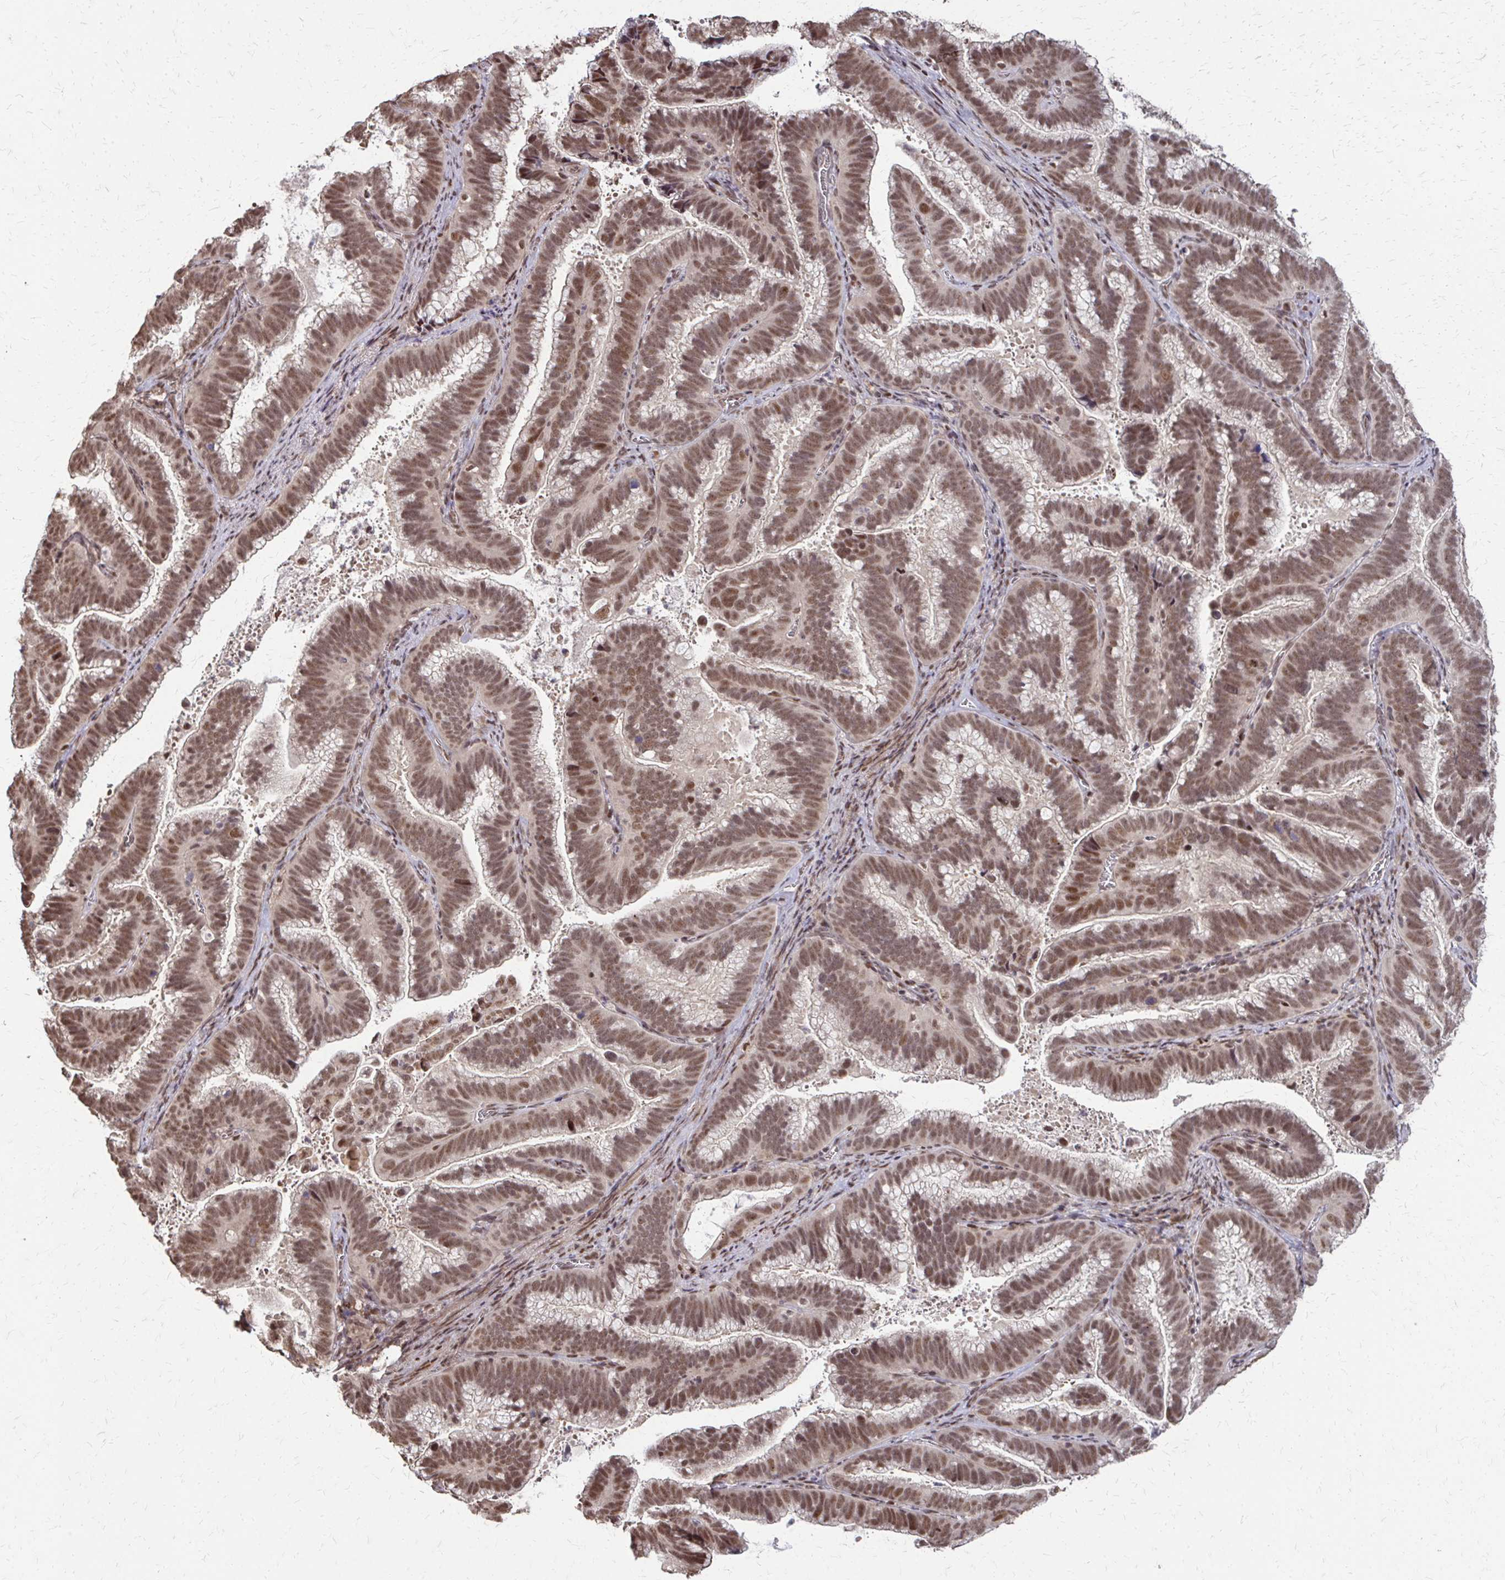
{"staining": {"intensity": "moderate", "quantity": ">75%", "location": "nuclear"}, "tissue": "cervical cancer", "cell_type": "Tumor cells", "image_type": "cancer", "snomed": [{"axis": "morphology", "description": "Adenocarcinoma, NOS"}, {"axis": "topography", "description": "Cervix"}], "caption": "Moderate nuclear expression for a protein is appreciated in approximately >75% of tumor cells of cervical cancer (adenocarcinoma) using immunohistochemistry.", "gene": "SS18", "patient": {"sex": "female", "age": 61}}